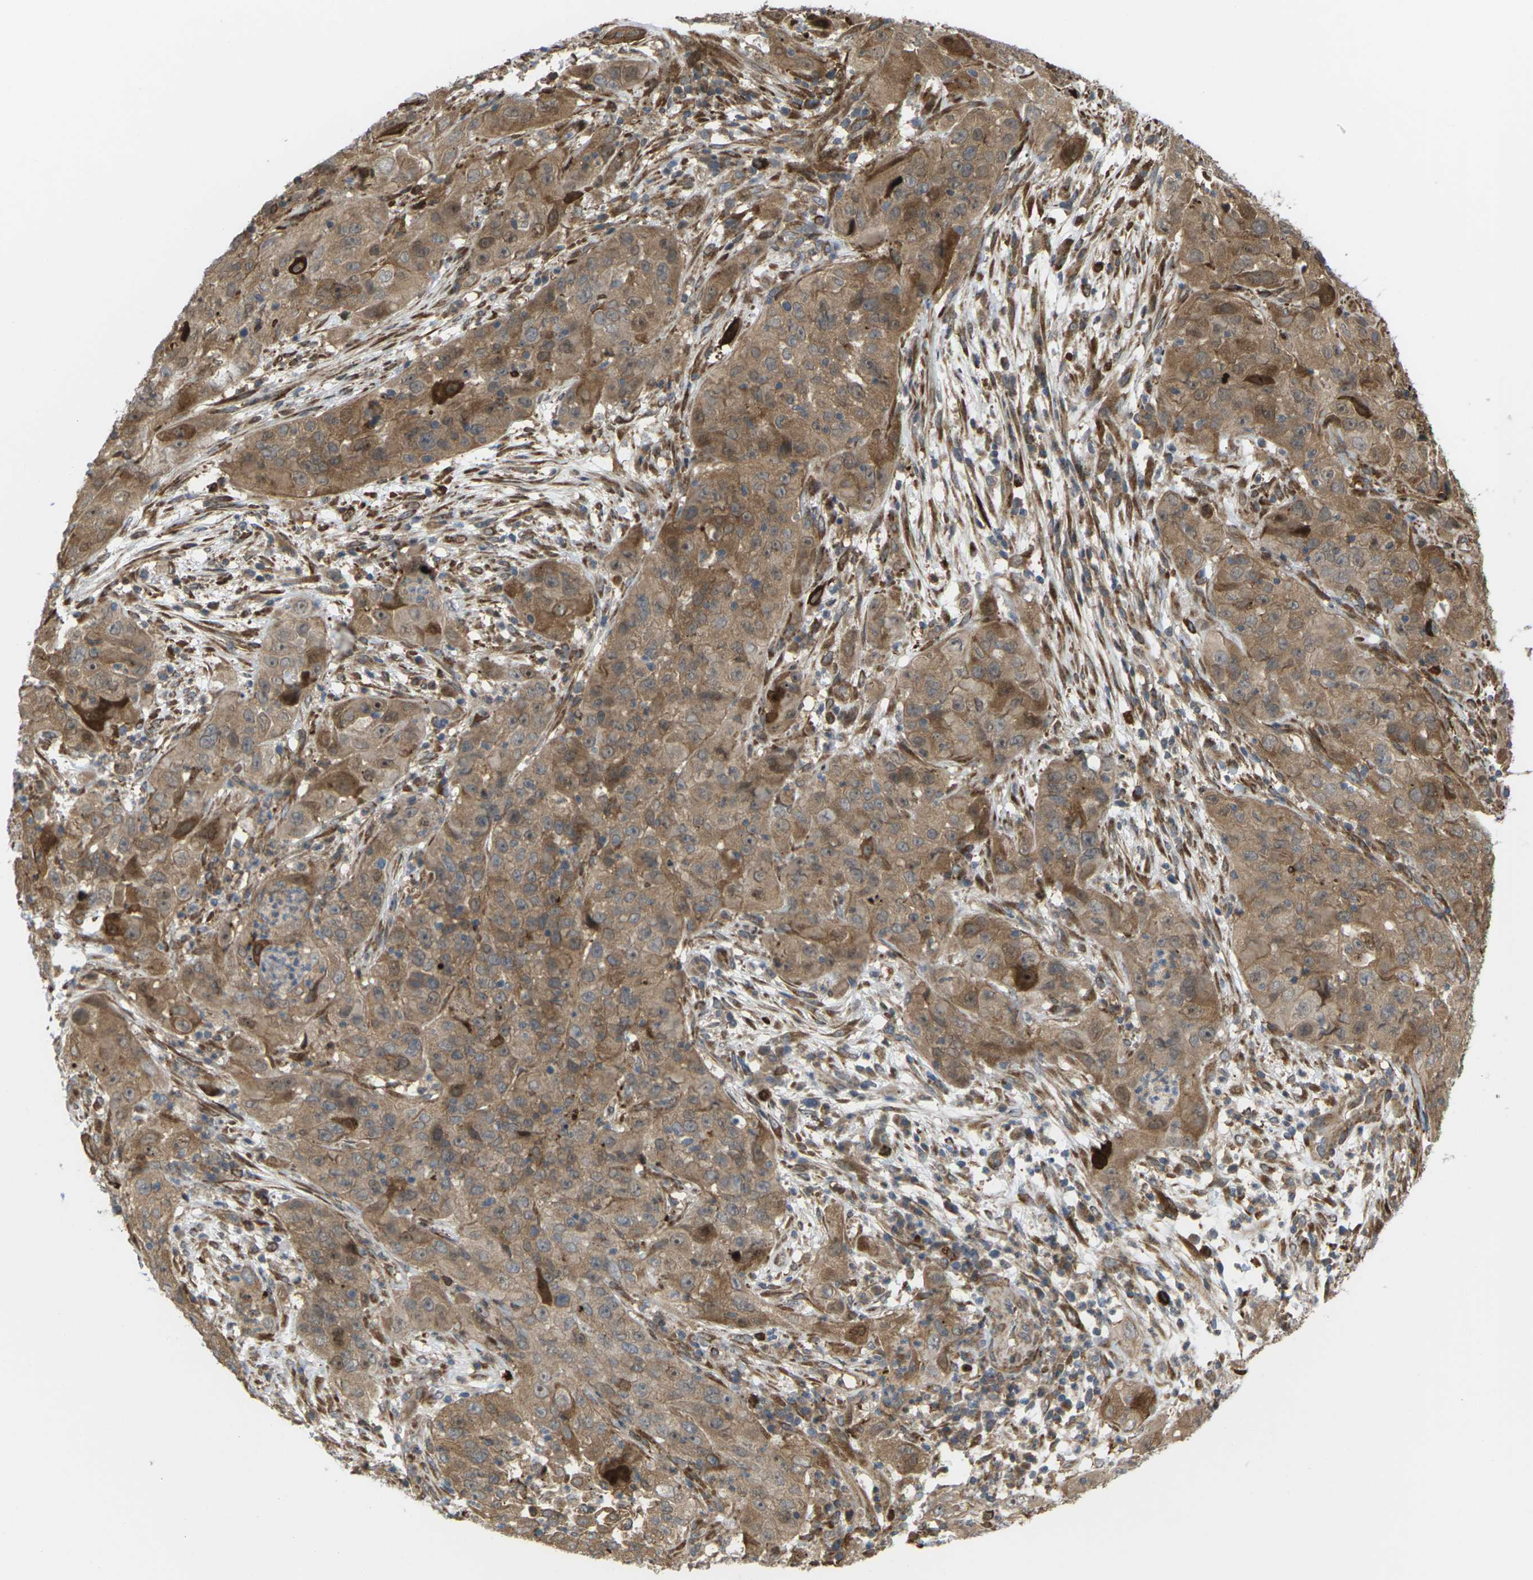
{"staining": {"intensity": "moderate", "quantity": ">75%", "location": "cytoplasmic/membranous"}, "tissue": "cervical cancer", "cell_type": "Tumor cells", "image_type": "cancer", "snomed": [{"axis": "morphology", "description": "Squamous cell carcinoma, NOS"}, {"axis": "topography", "description": "Cervix"}], "caption": "Cervical cancer stained for a protein (brown) reveals moderate cytoplasmic/membranous positive staining in about >75% of tumor cells.", "gene": "ROBO1", "patient": {"sex": "female", "age": 32}}